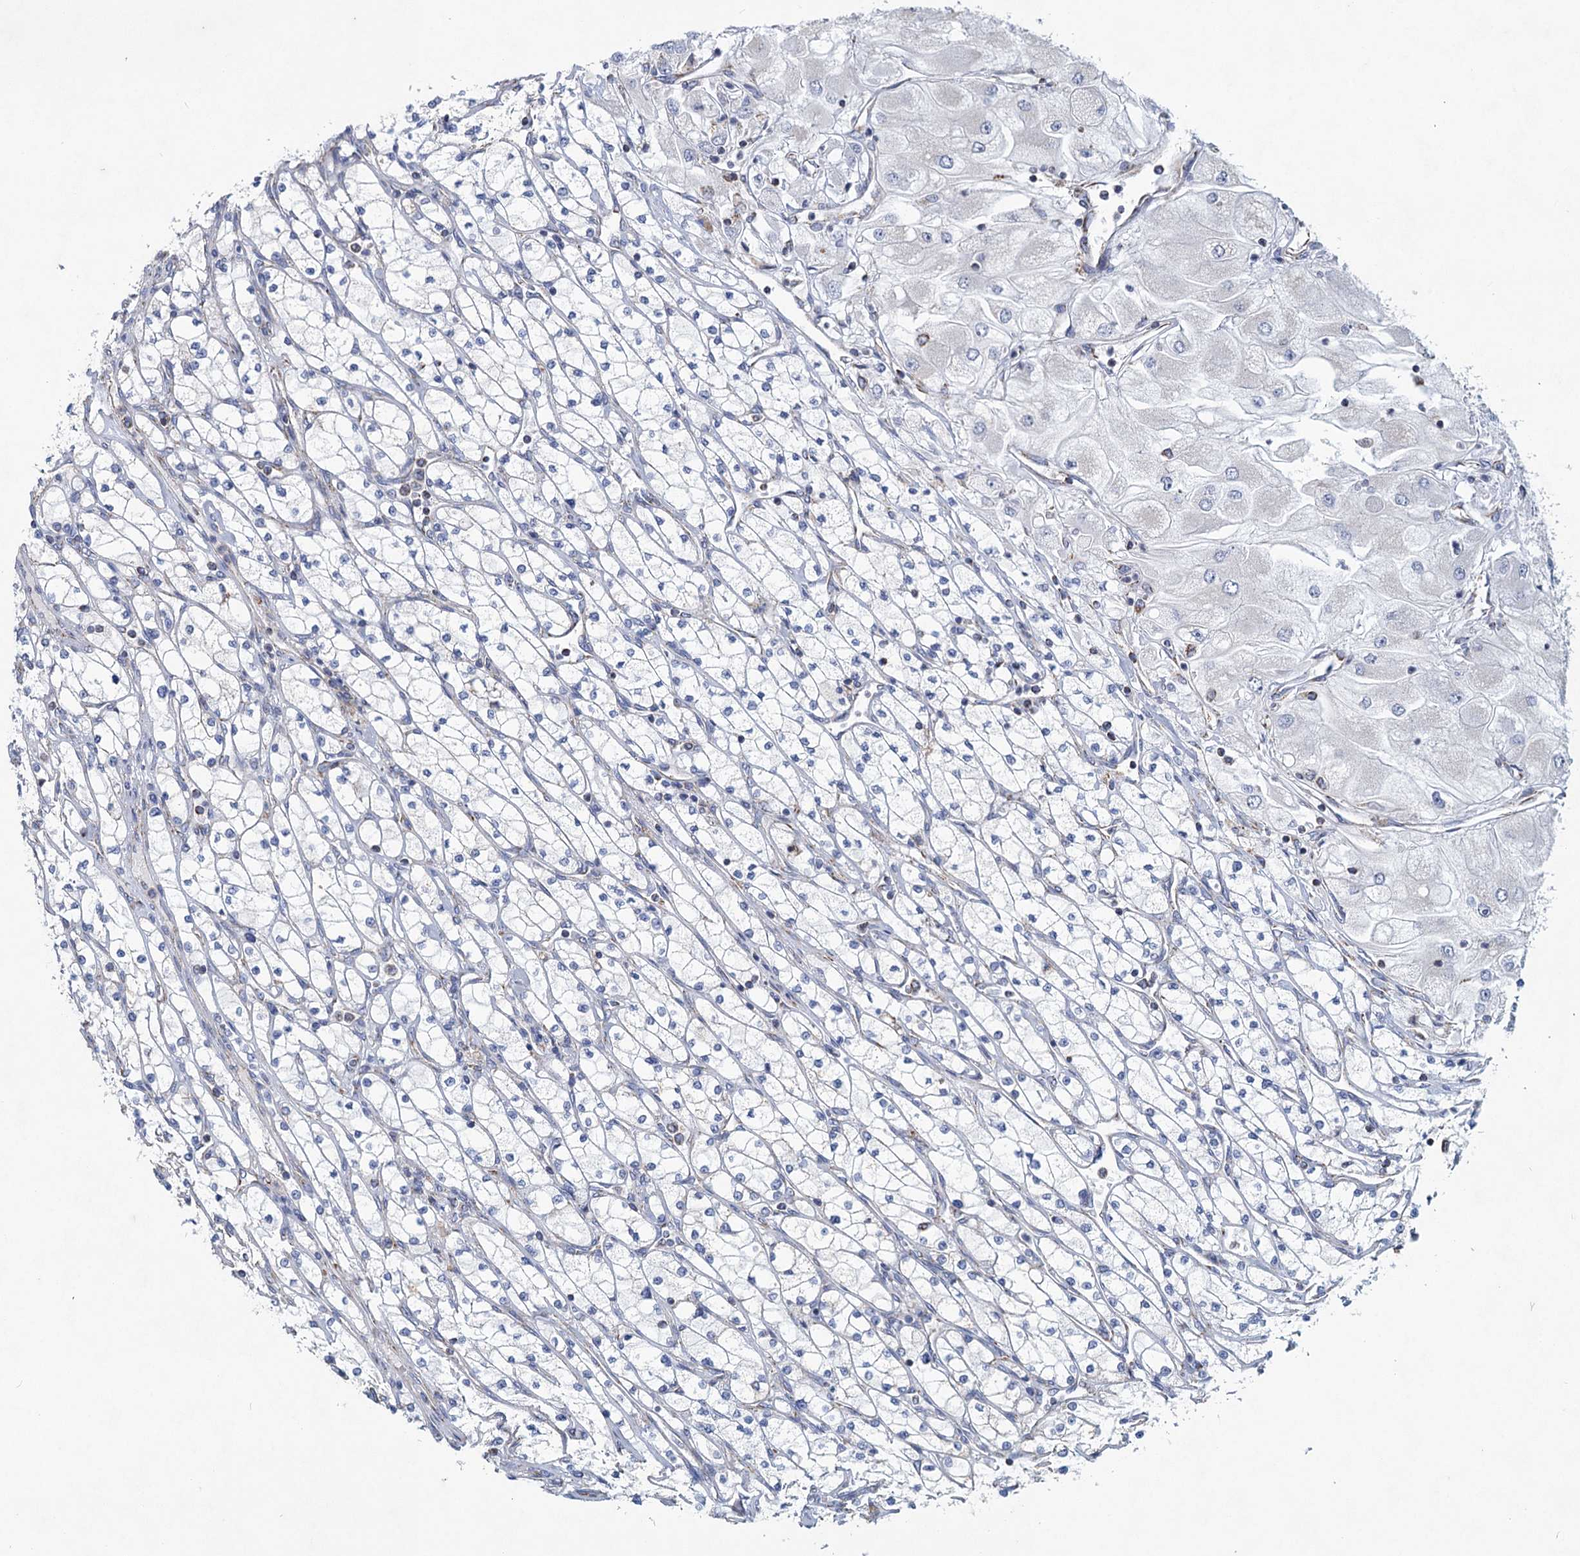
{"staining": {"intensity": "negative", "quantity": "none", "location": "none"}, "tissue": "renal cancer", "cell_type": "Tumor cells", "image_type": "cancer", "snomed": [{"axis": "morphology", "description": "Adenocarcinoma, NOS"}, {"axis": "topography", "description": "Kidney"}], "caption": "Tumor cells are negative for protein expression in human renal cancer (adenocarcinoma).", "gene": "NDUFC2", "patient": {"sex": "male", "age": 80}}